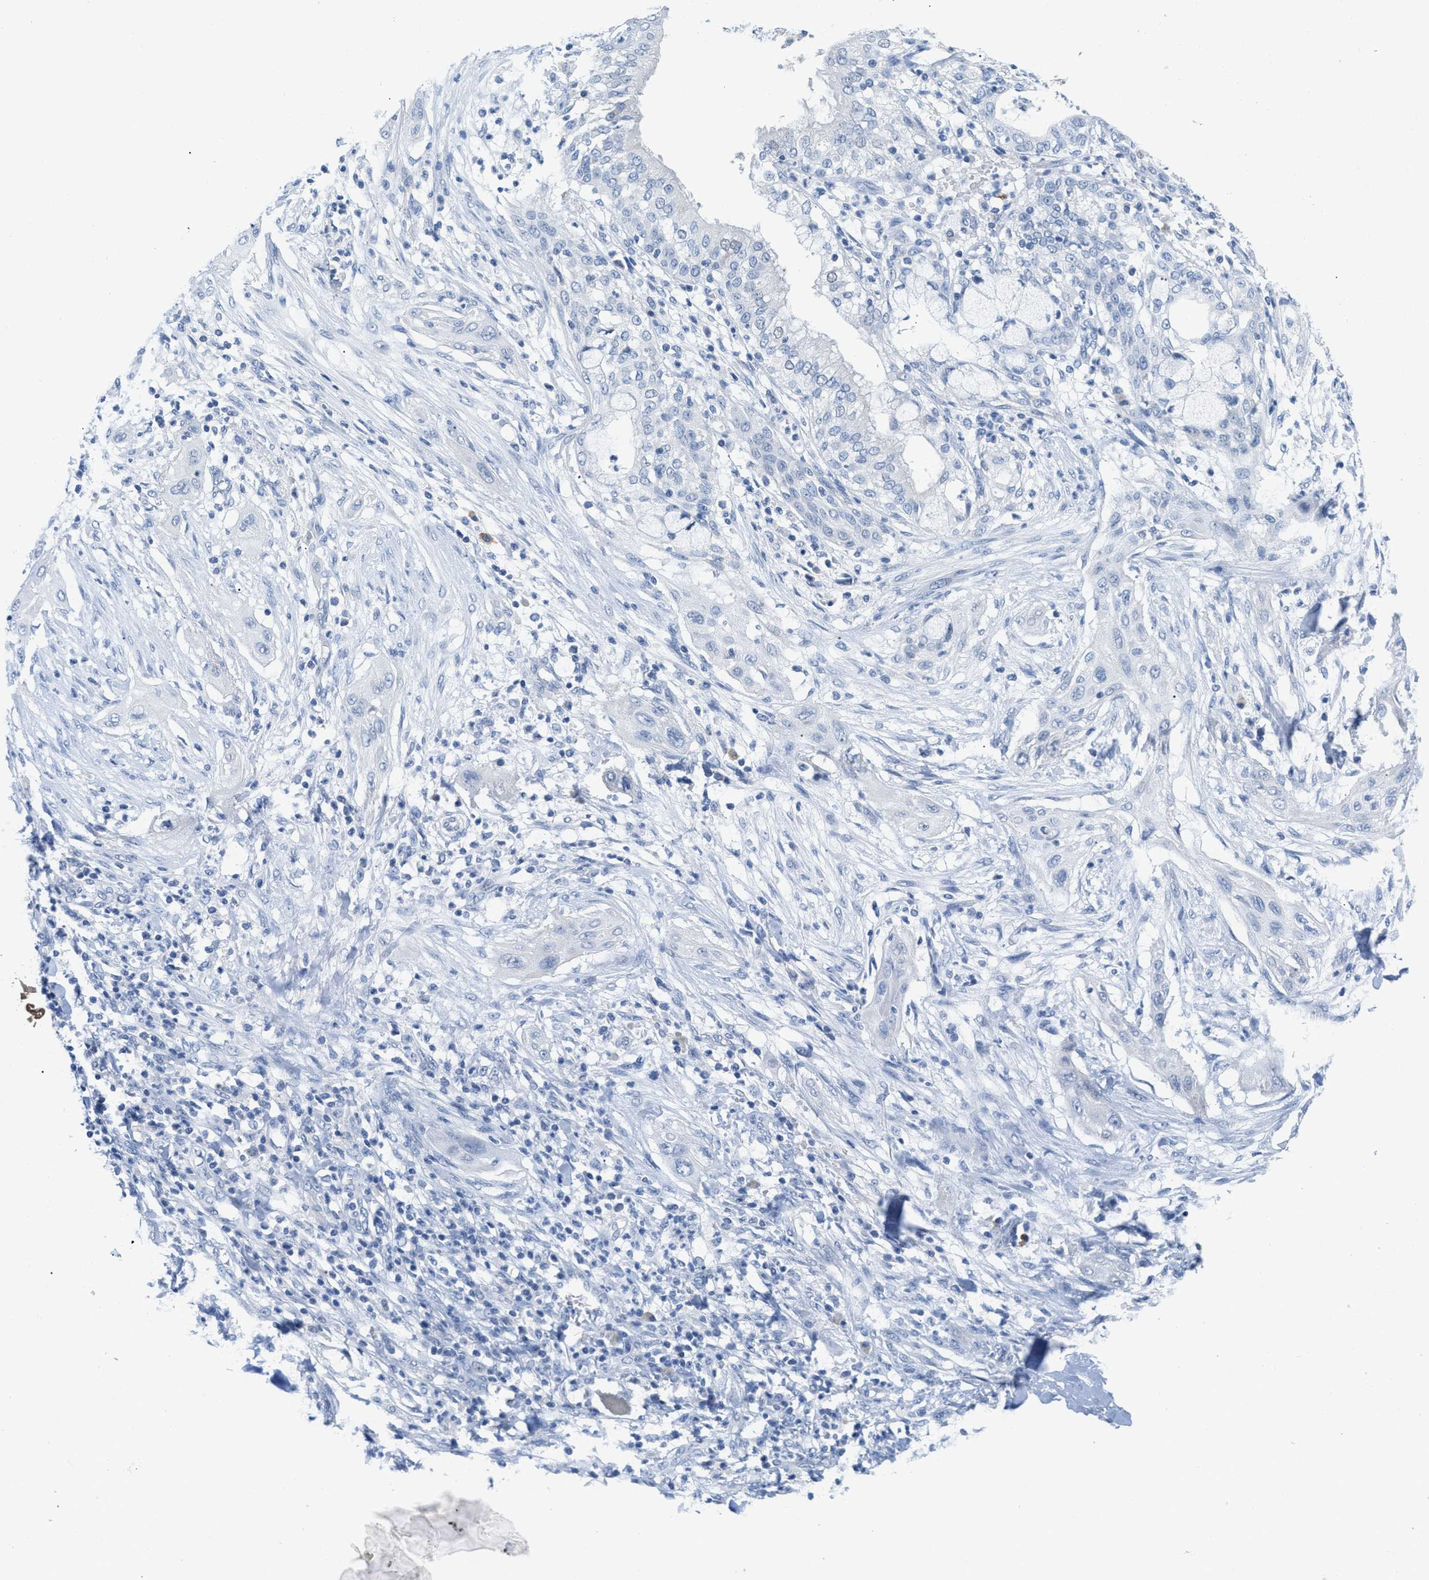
{"staining": {"intensity": "negative", "quantity": "none", "location": "none"}, "tissue": "lung cancer", "cell_type": "Tumor cells", "image_type": "cancer", "snomed": [{"axis": "morphology", "description": "Squamous cell carcinoma, NOS"}, {"axis": "topography", "description": "Lung"}], "caption": "IHC micrograph of human lung squamous cell carcinoma stained for a protein (brown), which demonstrates no staining in tumor cells. The staining is performed using DAB (3,3'-diaminobenzidine) brown chromogen with nuclei counter-stained in using hematoxylin.", "gene": "HSF2", "patient": {"sex": "female", "age": 47}}